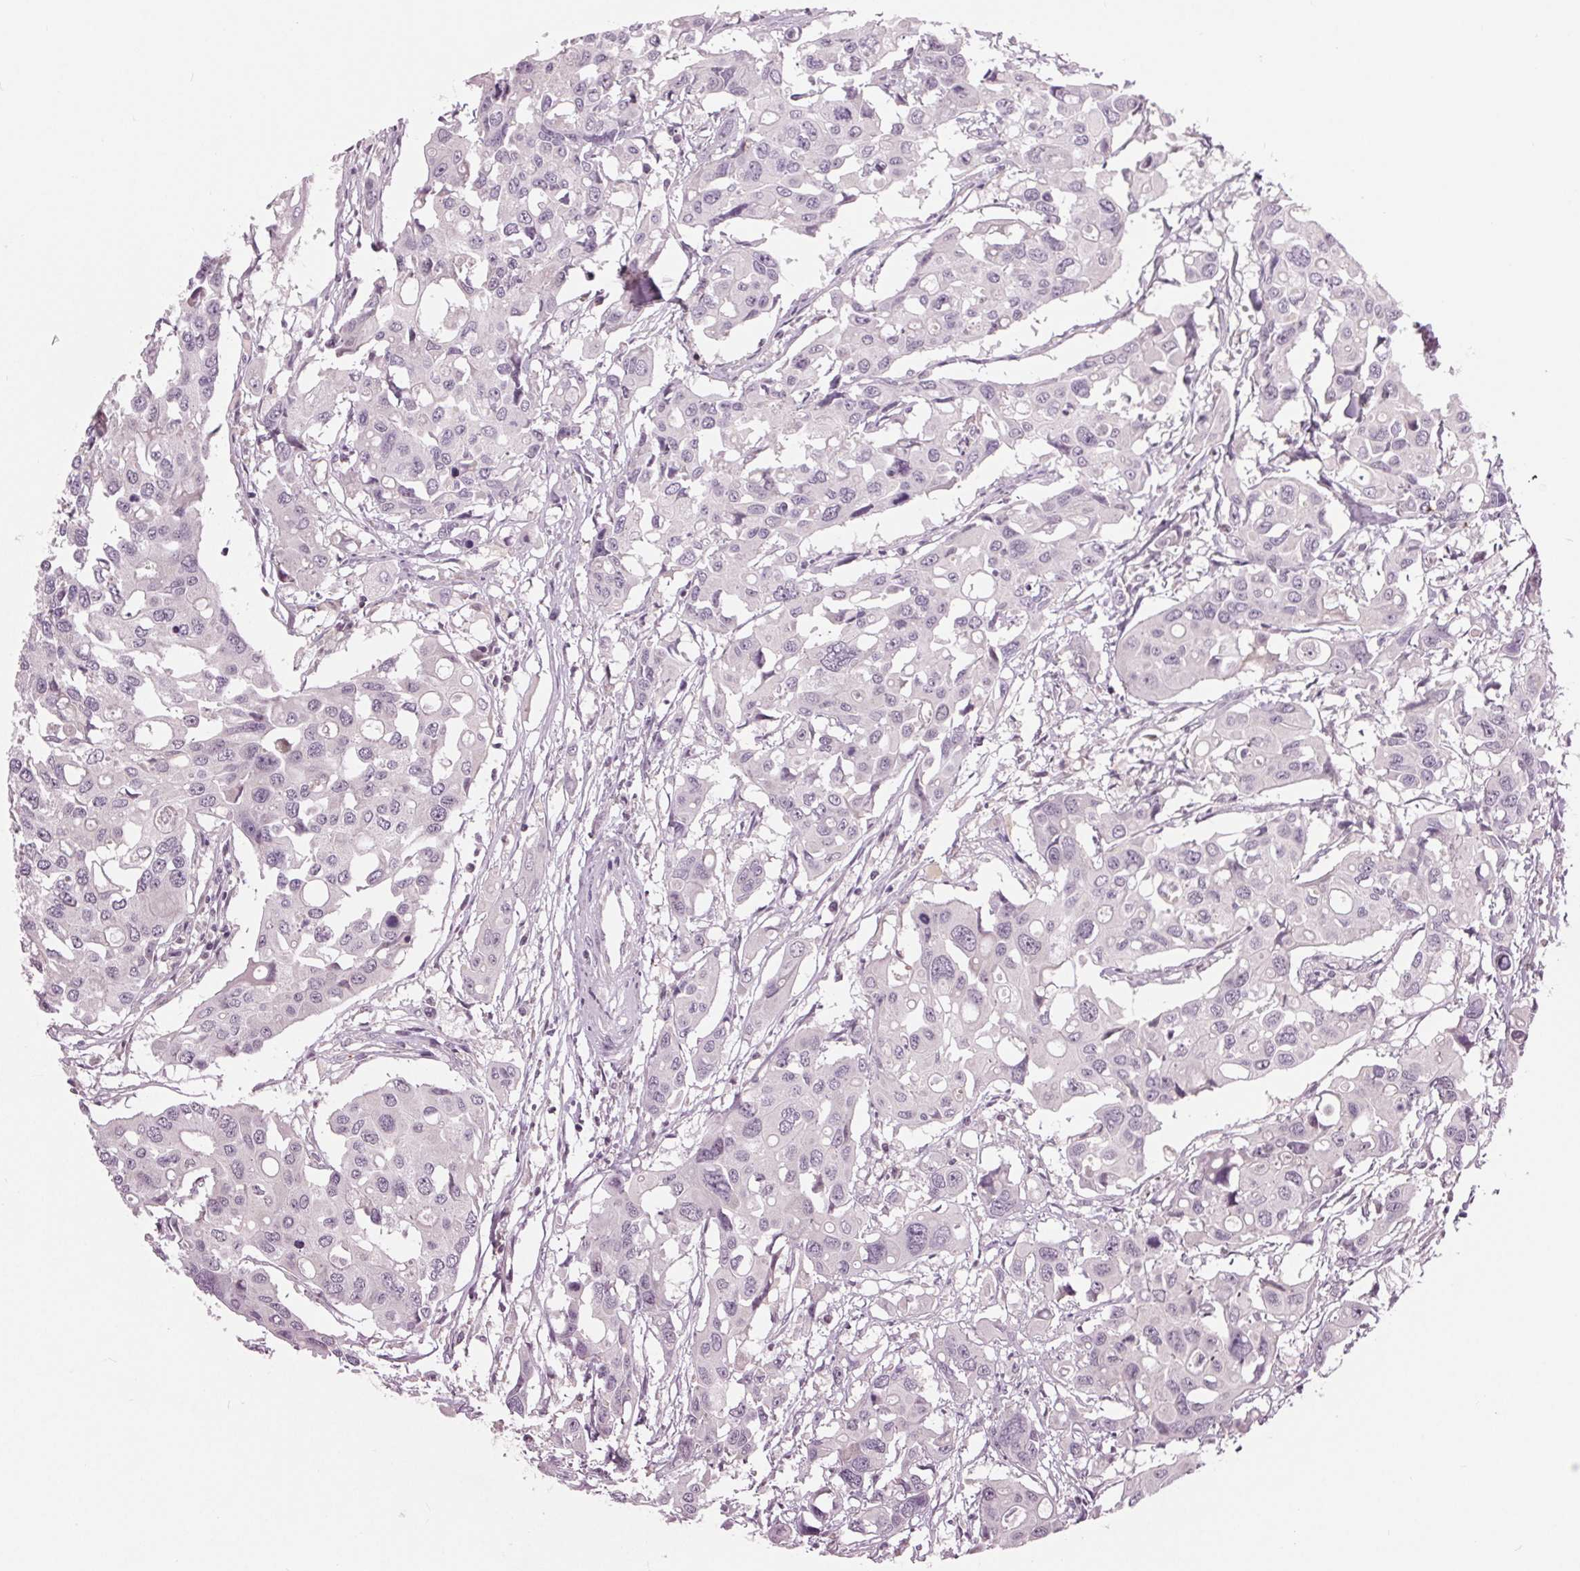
{"staining": {"intensity": "negative", "quantity": "none", "location": "none"}, "tissue": "colorectal cancer", "cell_type": "Tumor cells", "image_type": "cancer", "snomed": [{"axis": "morphology", "description": "Adenocarcinoma, NOS"}, {"axis": "topography", "description": "Colon"}], "caption": "Immunohistochemistry image of human colorectal cancer (adenocarcinoma) stained for a protein (brown), which exhibits no expression in tumor cells.", "gene": "ZNF605", "patient": {"sex": "male", "age": 77}}